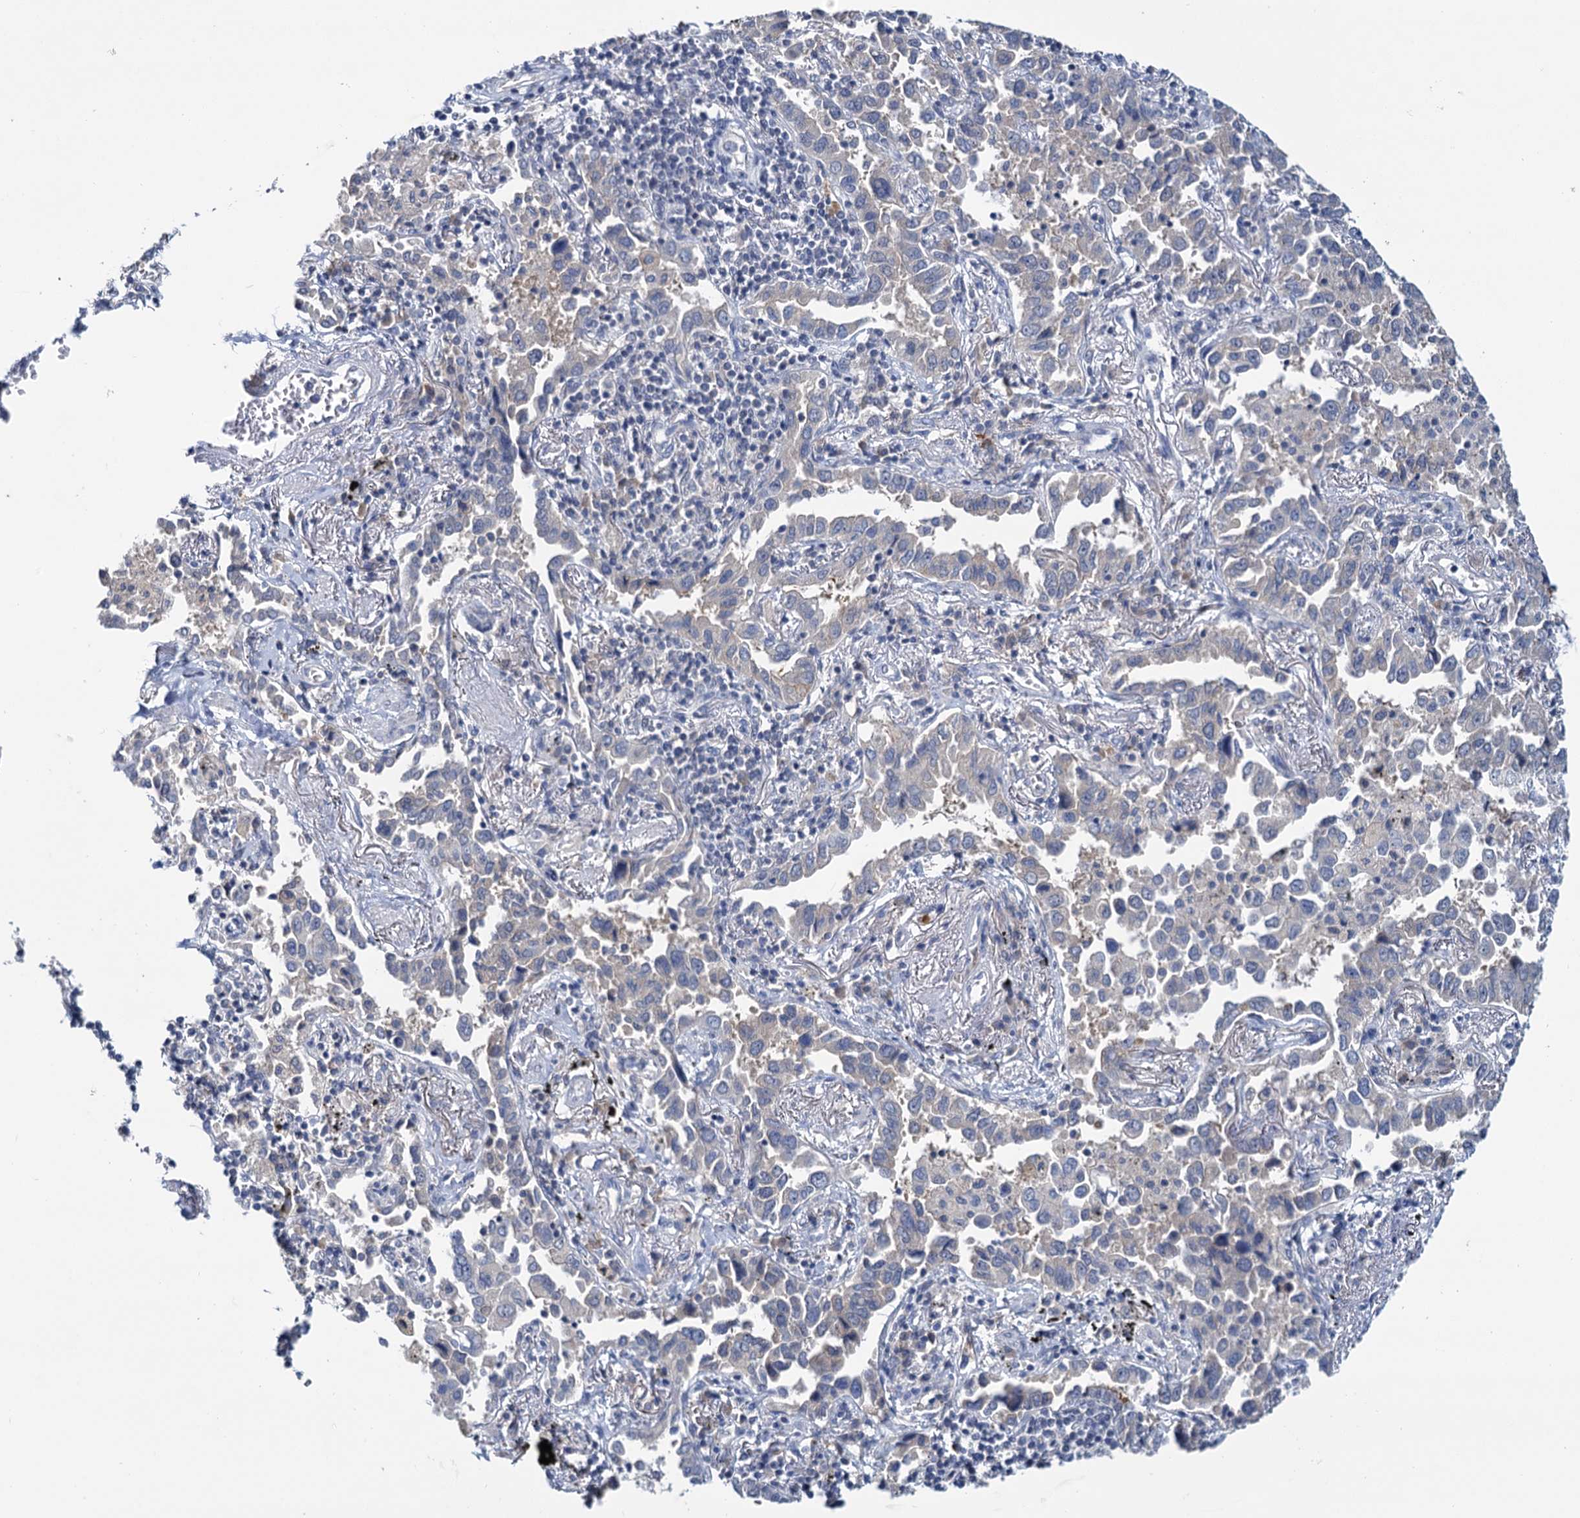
{"staining": {"intensity": "negative", "quantity": "none", "location": "none"}, "tissue": "lung cancer", "cell_type": "Tumor cells", "image_type": "cancer", "snomed": [{"axis": "morphology", "description": "Adenocarcinoma, NOS"}, {"axis": "topography", "description": "Lung"}], "caption": "There is no significant positivity in tumor cells of lung cancer (adenocarcinoma). (DAB (3,3'-diaminobenzidine) IHC visualized using brightfield microscopy, high magnification).", "gene": "ANKRD42", "patient": {"sex": "male", "age": 67}}